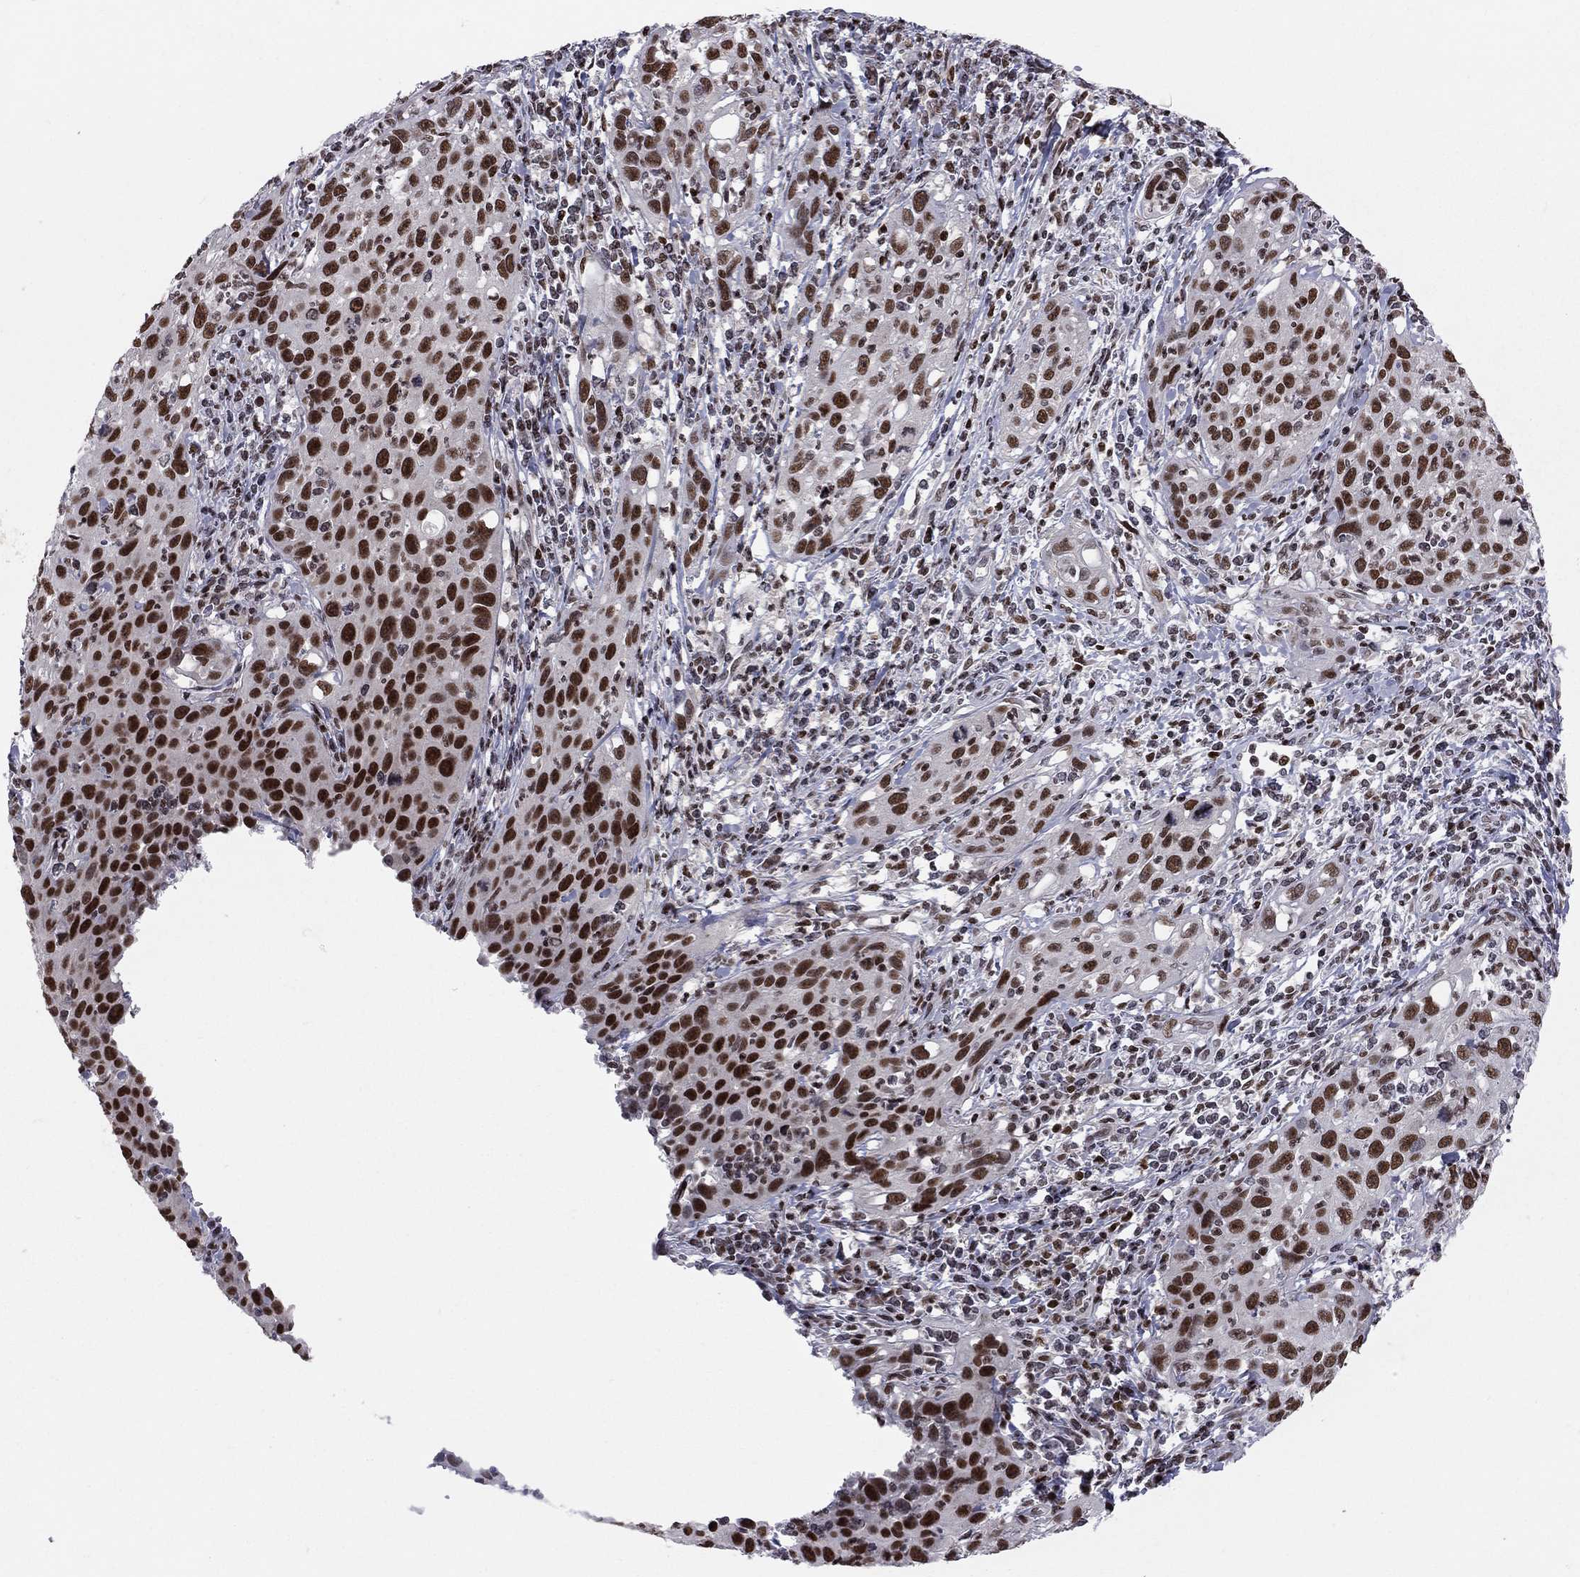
{"staining": {"intensity": "strong", "quantity": ">75%", "location": "nuclear"}, "tissue": "cervical cancer", "cell_type": "Tumor cells", "image_type": "cancer", "snomed": [{"axis": "morphology", "description": "Squamous cell carcinoma, NOS"}, {"axis": "topography", "description": "Cervix"}], "caption": "Tumor cells exhibit high levels of strong nuclear expression in about >75% of cells in human cervical squamous cell carcinoma.", "gene": "RNASEH2C", "patient": {"sex": "female", "age": 26}}